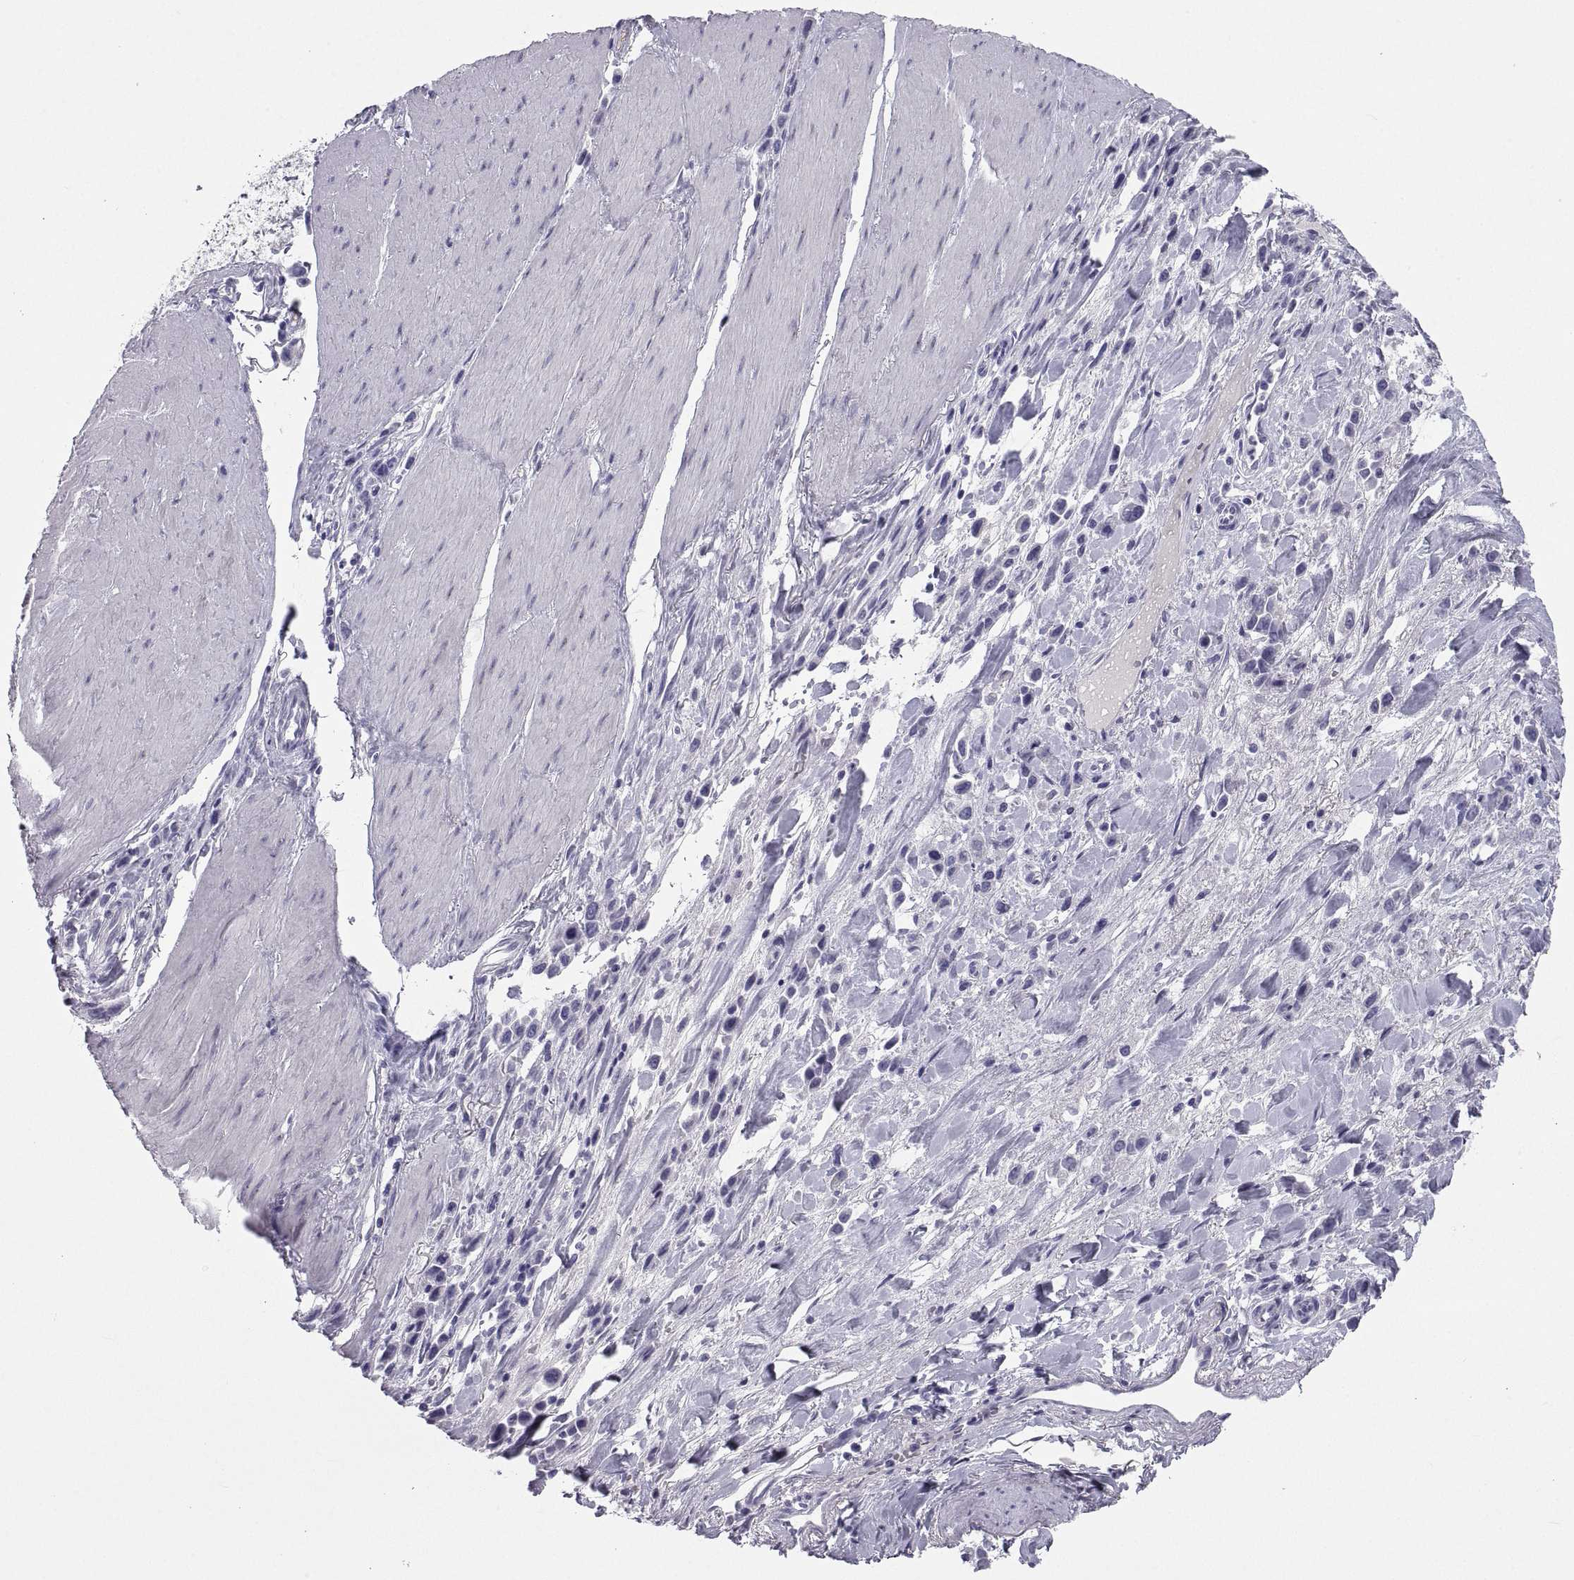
{"staining": {"intensity": "negative", "quantity": "none", "location": "none"}, "tissue": "stomach cancer", "cell_type": "Tumor cells", "image_type": "cancer", "snomed": [{"axis": "morphology", "description": "Adenocarcinoma, NOS"}, {"axis": "topography", "description": "Stomach"}], "caption": "This photomicrograph is of stomach cancer (adenocarcinoma) stained with immunohistochemistry (IHC) to label a protein in brown with the nuclei are counter-stained blue. There is no positivity in tumor cells.", "gene": "PCSK1N", "patient": {"sex": "male", "age": 47}}